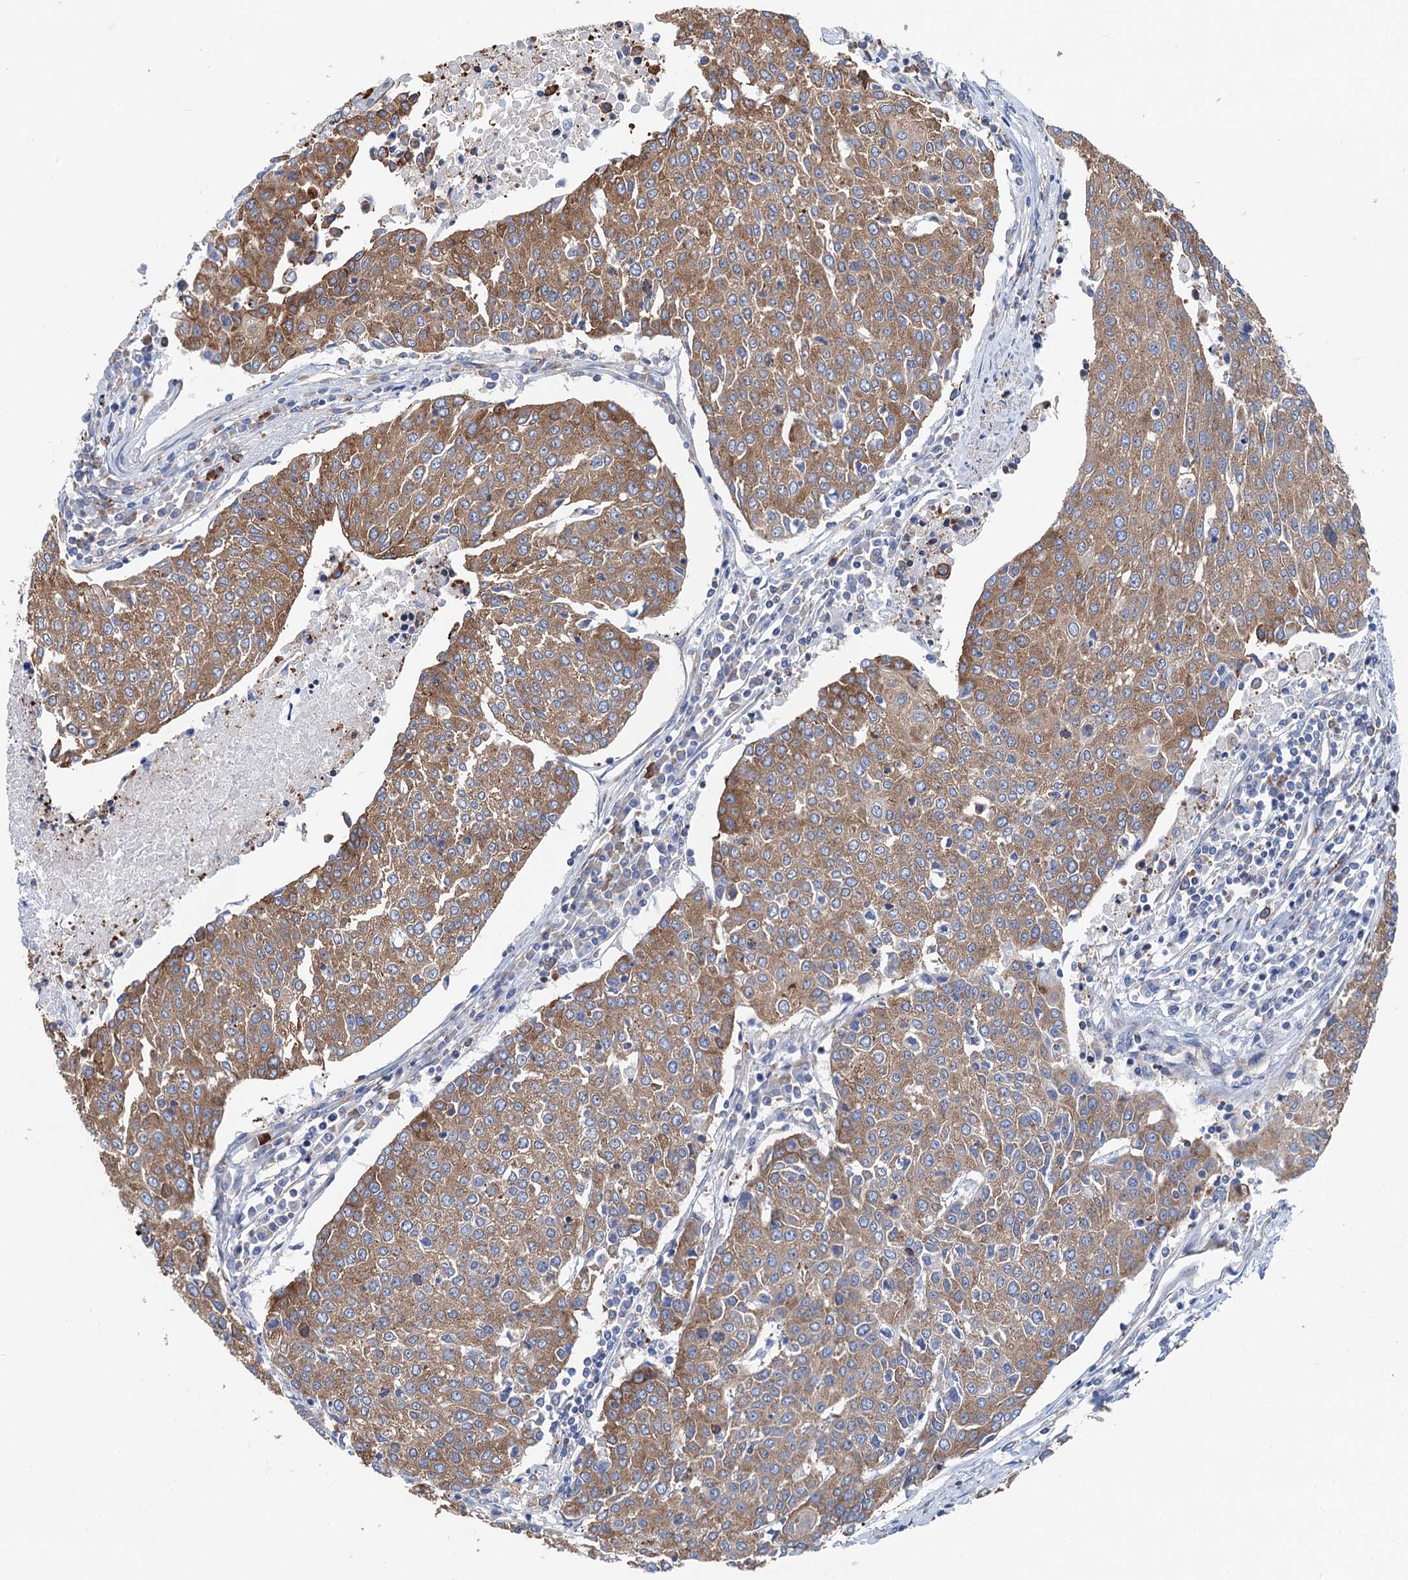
{"staining": {"intensity": "moderate", "quantity": ">75%", "location": "cytoplasmic/membranous"}, "tissue": "urothelial cancer", "cell_type": "Tumor cells", "image_type": "cancer", "snomed": [{"axis": "morphology", "description": "Urothelial carcinoma, High grade"}, {"axis": "topography", "description": "Urinary bladder"}], "caption": "Human urothelial cancer stained with a protein marker shows moderate staining in tumor cells.", "gene": "SLC12A7", "patient": {"sex": "female", "age": 85}}